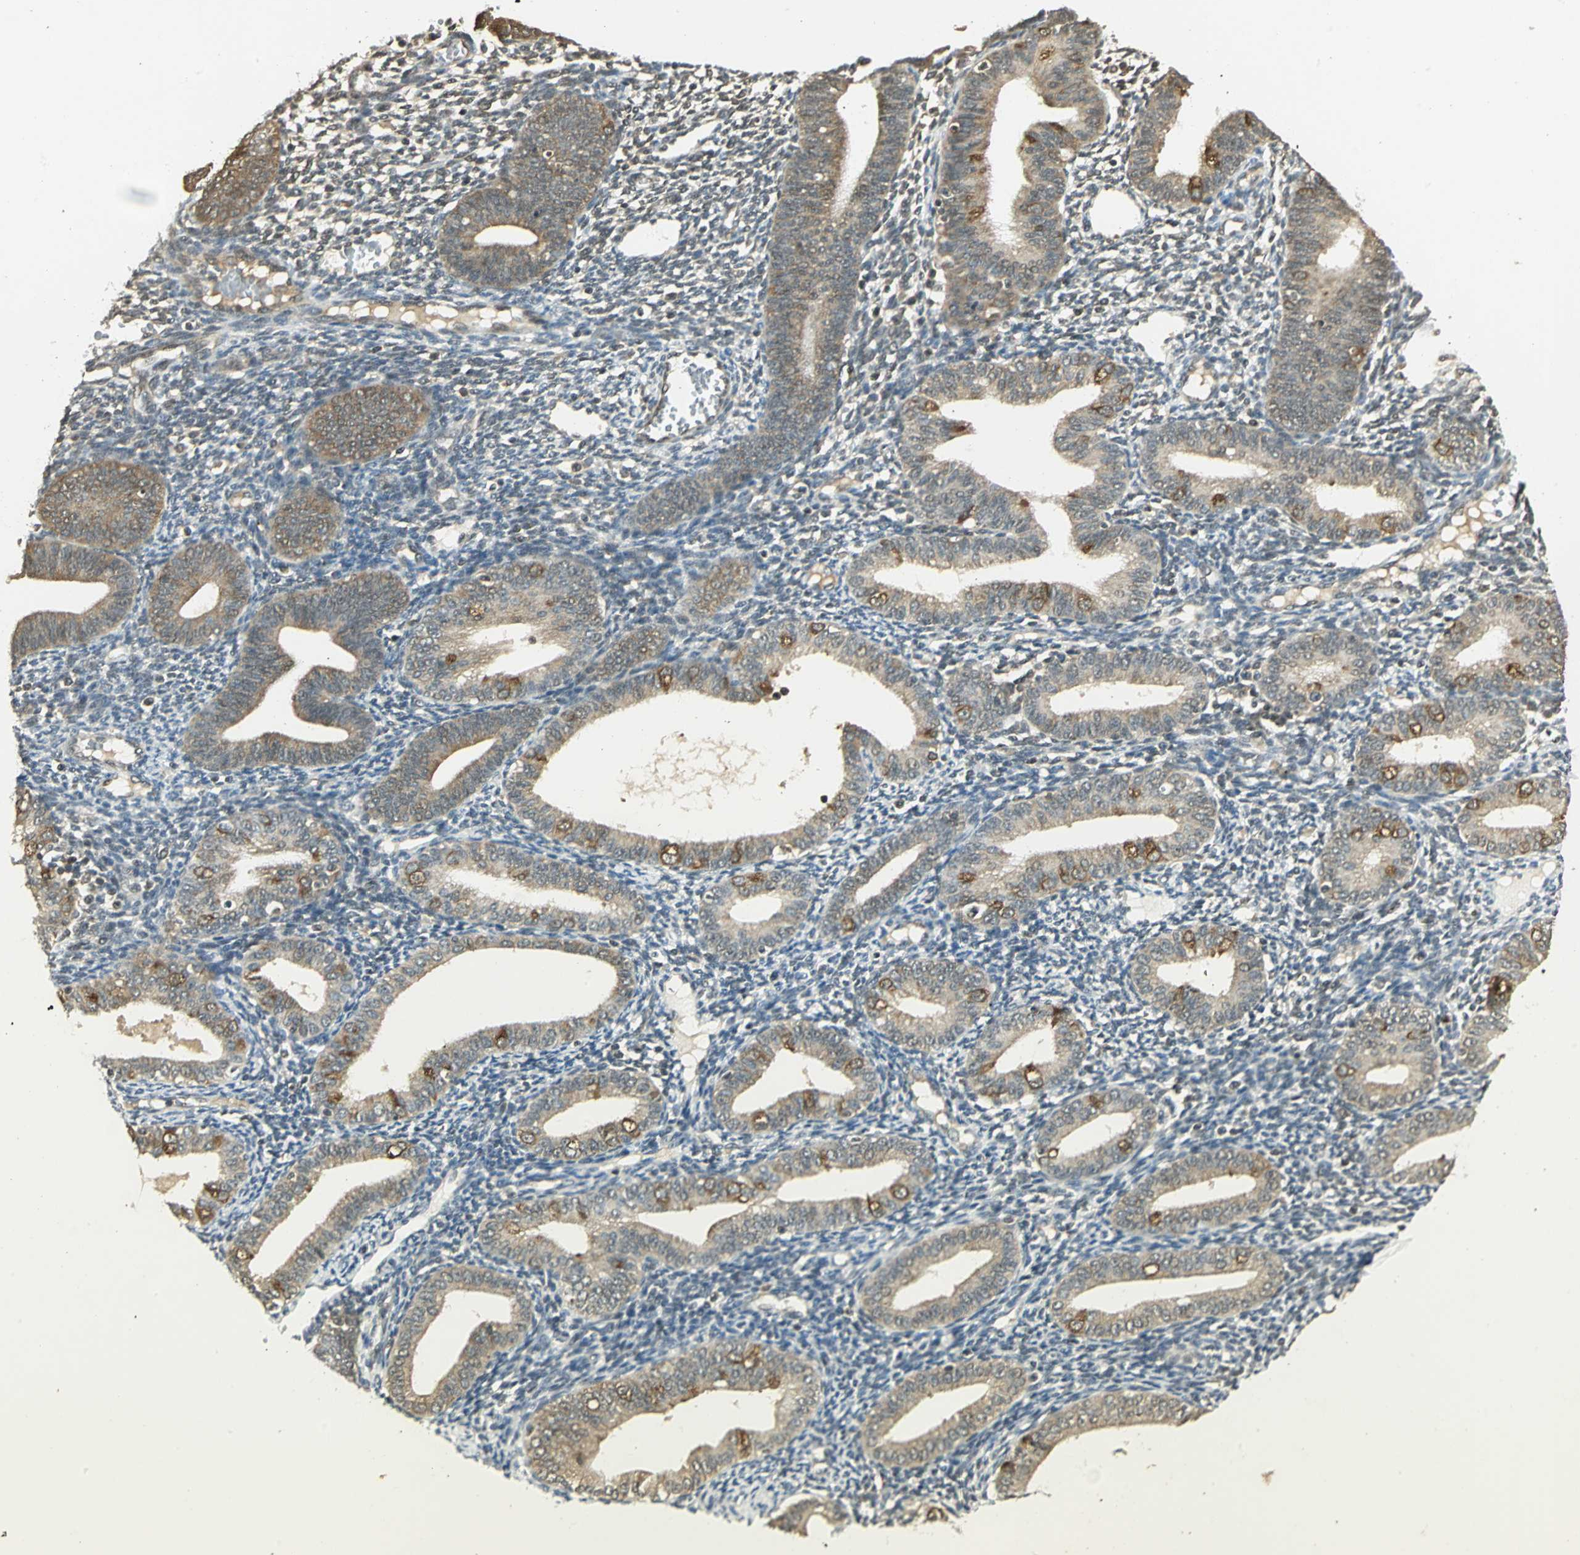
{"staining": {"intensity": "moderate", "quantity": "25%-75%", "location": "cytoplasmic/membranous"}, "tissue": "endometrium", "cell_type": "Cells in endometrial stroma", "image_type": "normal", "snomed": [{"axis": "morphology", "description": "Normal tissue, NOS"}, {"axis": "topography", "description": "Endometrium"}], "caption": "Protein positivity by immunohistochemistry exhibits moderate cytoplasmic/membranous positivity in approximately 25%-75% of cells in endometrial stroma in benign endometrium.", "gene": "CDC34", "patient": {"sex": "female", "age": 61}}